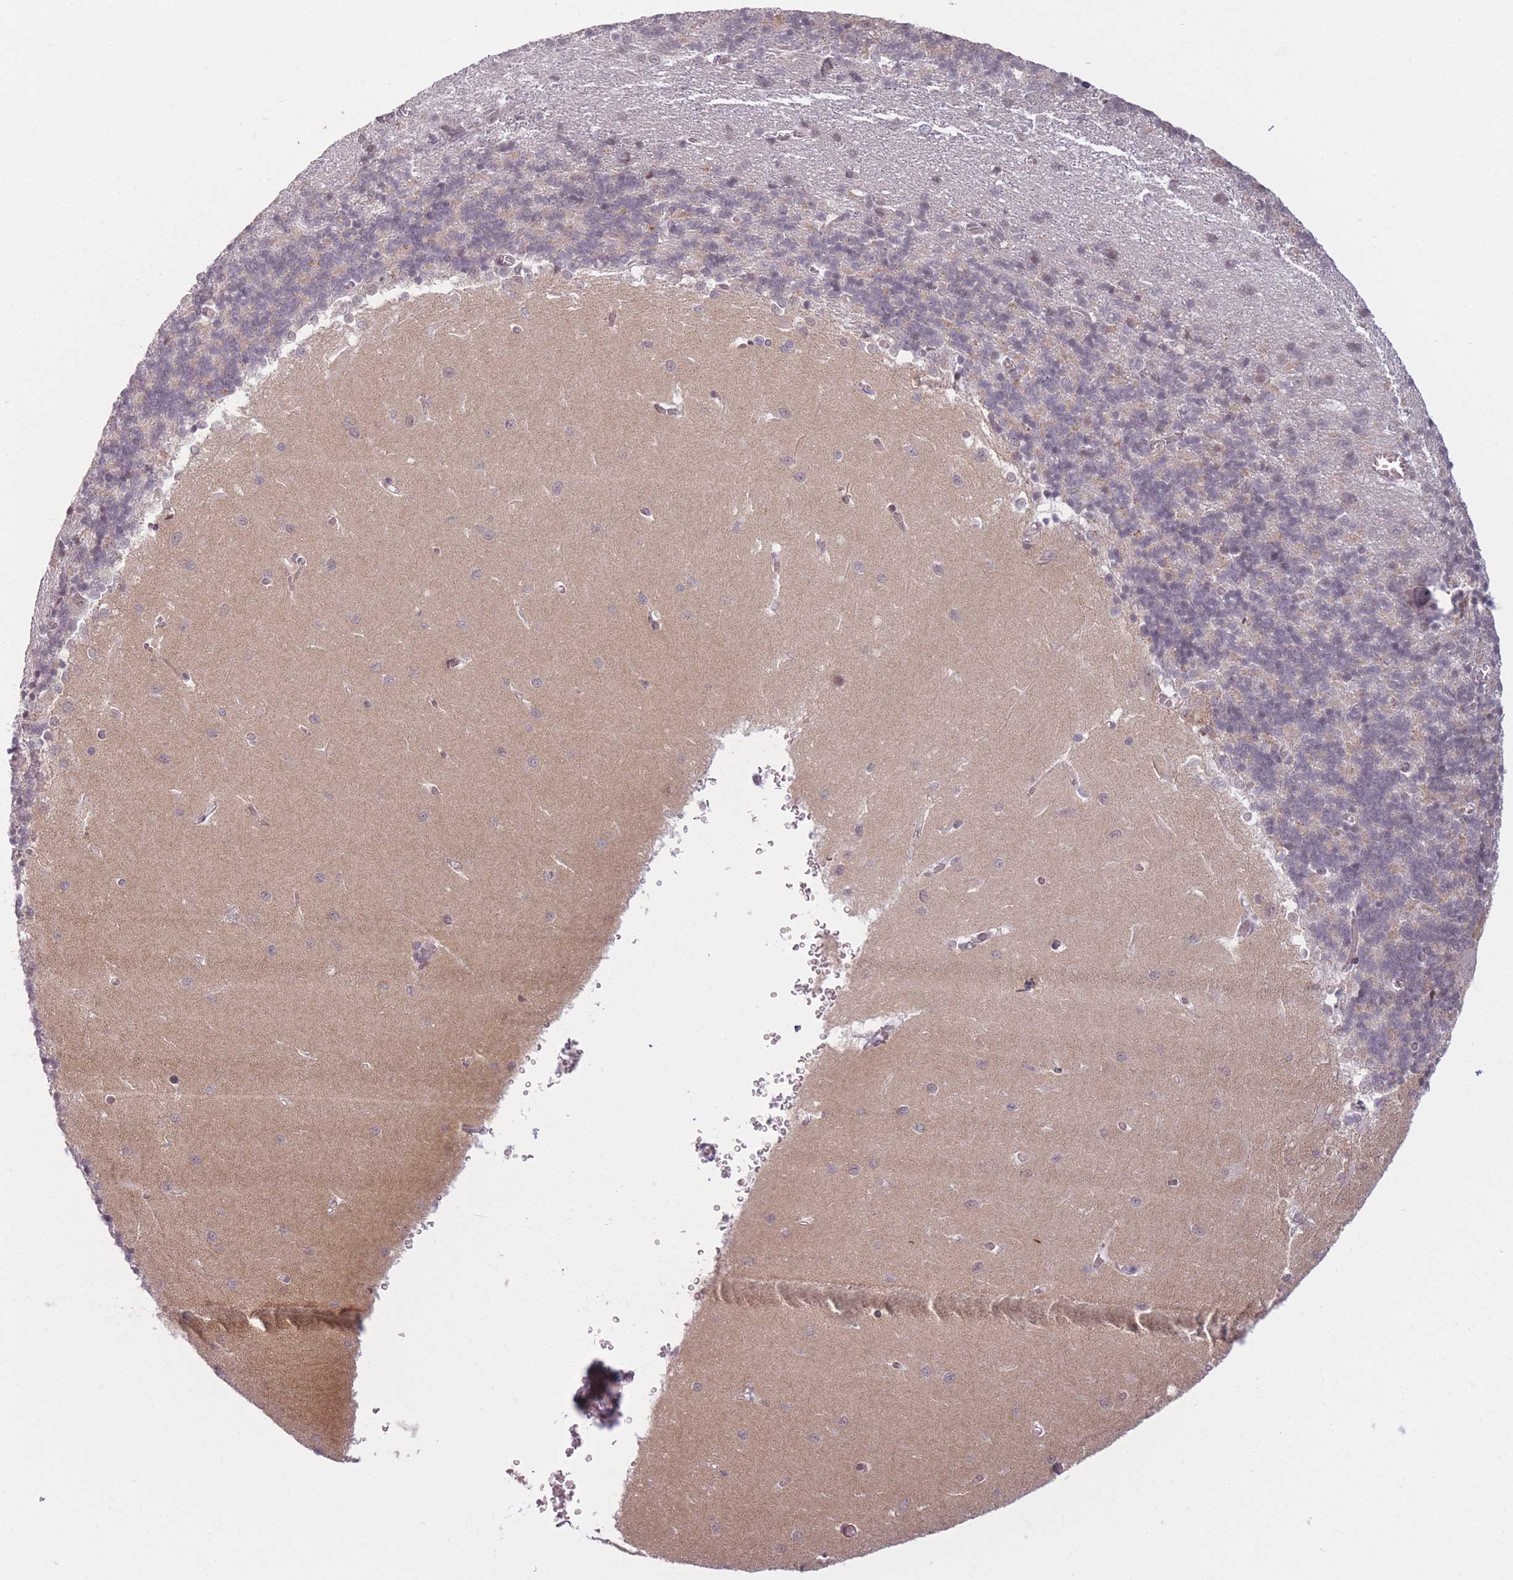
{"staining": {"intensity": "weak", "quantity": "25%-75%", "location": "cytoplasmic/membranous,nuclear"}, "tissue": "cerebellum", "cell_type": "Cells in granular layer", "image_type": "normal", "snomed": [{"axis": "morphology", "description": "Normal tissue, NOS"}, {"axis": "topography", "description": "Cerebellum"}], "caption": "A high-resolution image shows immunohistochemistry staining of benign cerebellum, which demonstrates weak cytoplasmic/membranous,nuclear expression in about 25%-75% of cells in granular layer.", "gene": "SUPT6H", "patient": {"sex": "male", "age": 37}}